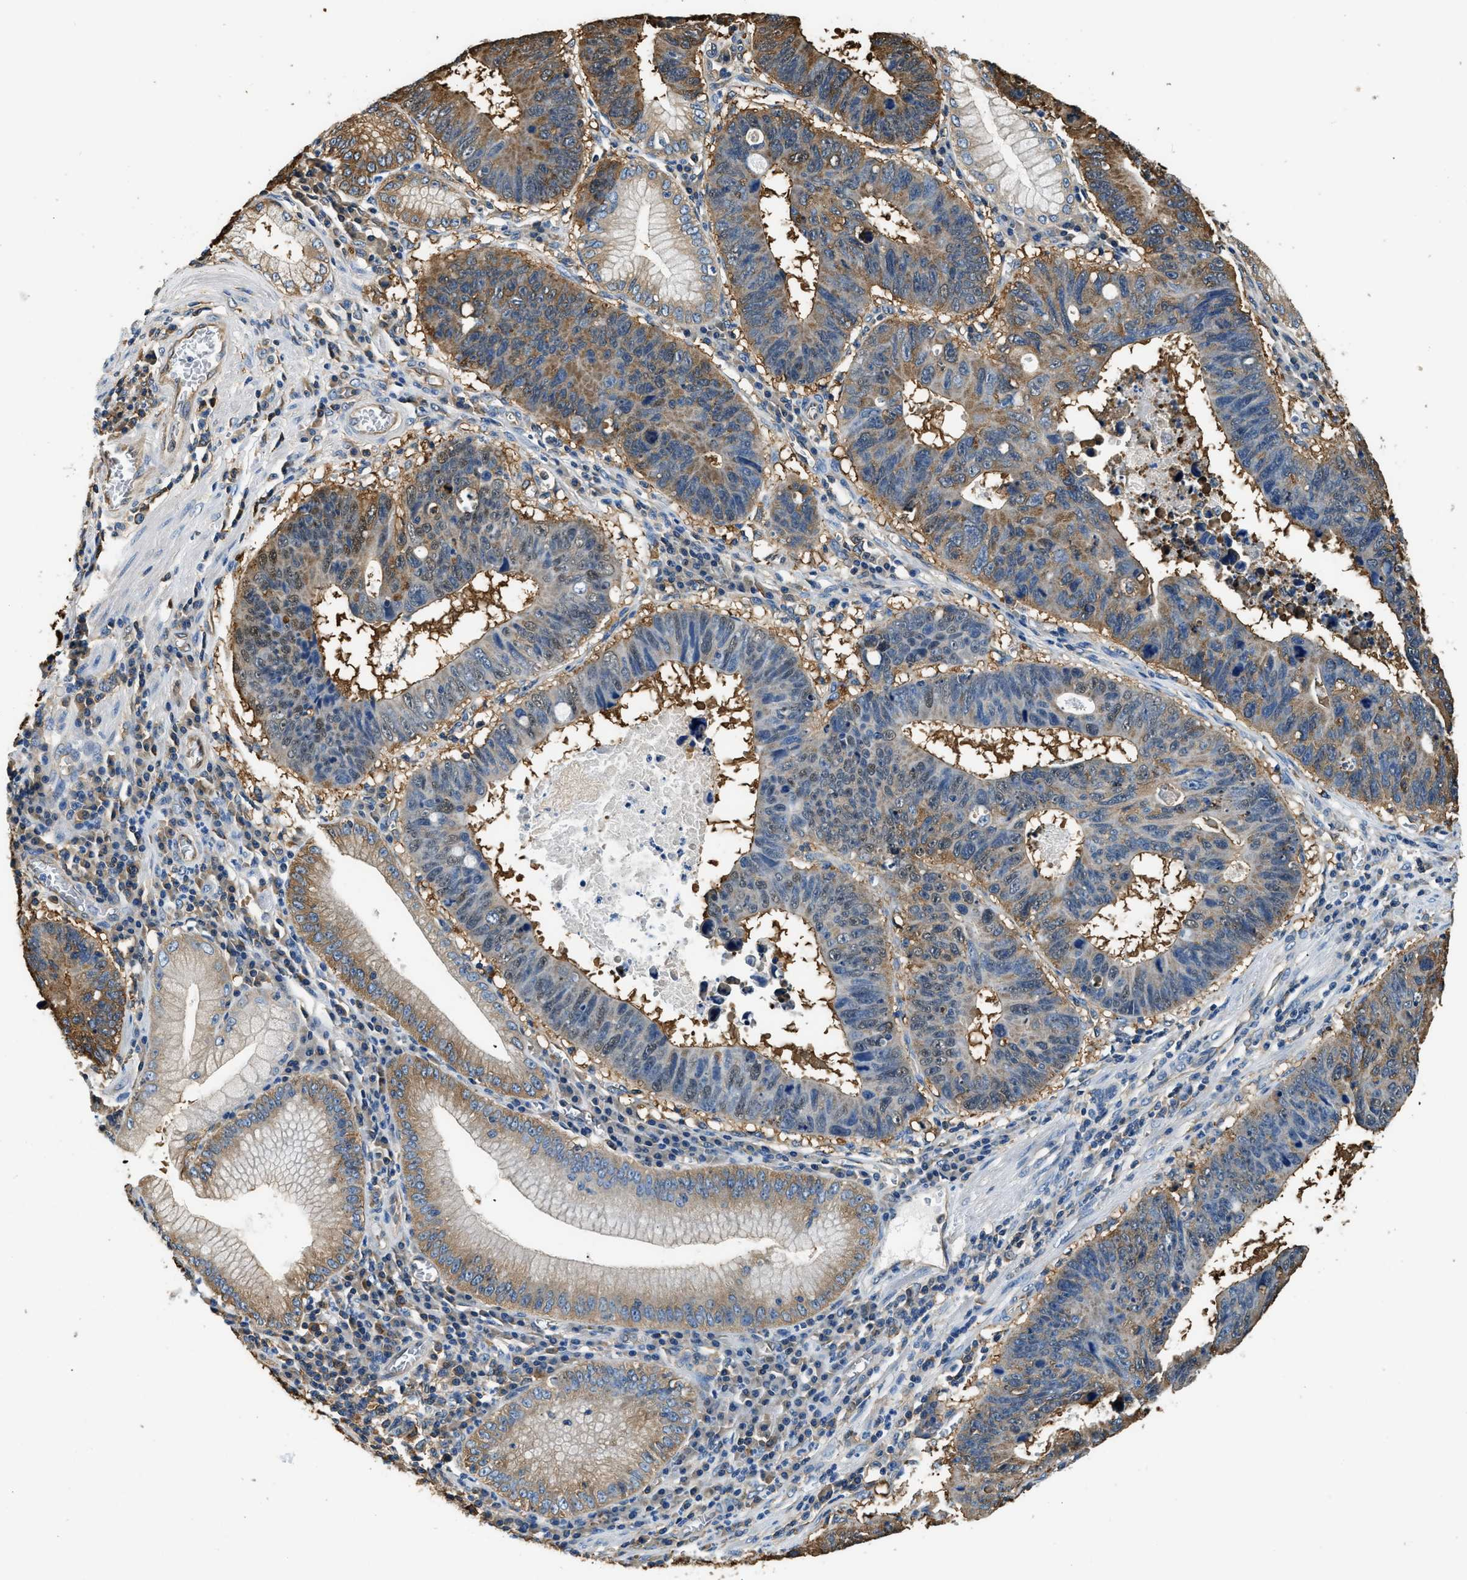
{"staining": {"intensity": "moderate", "quantity": ">75%", "location": "cytoplasmic/membranous"}, "tissue": "stomach cancer", "cell_type": "Tumor cells", "image_type": "cancer", "snomed": [{"axis": "morphology", "description": "Adenocarcinoma, NOS"}, {"axis": "topography", "description": "Stomach"}], "caption": "DAB (3,3'-diaminobenzidine) immunohistochemical staining of human adenocarcinoma (stomach) demonstrates moderate cytoplasmic/membranous protein positivity in about >75% of tumor cells.", "gene": "PPP2R1B", "patient": {"sex": "male", "age": 59}}